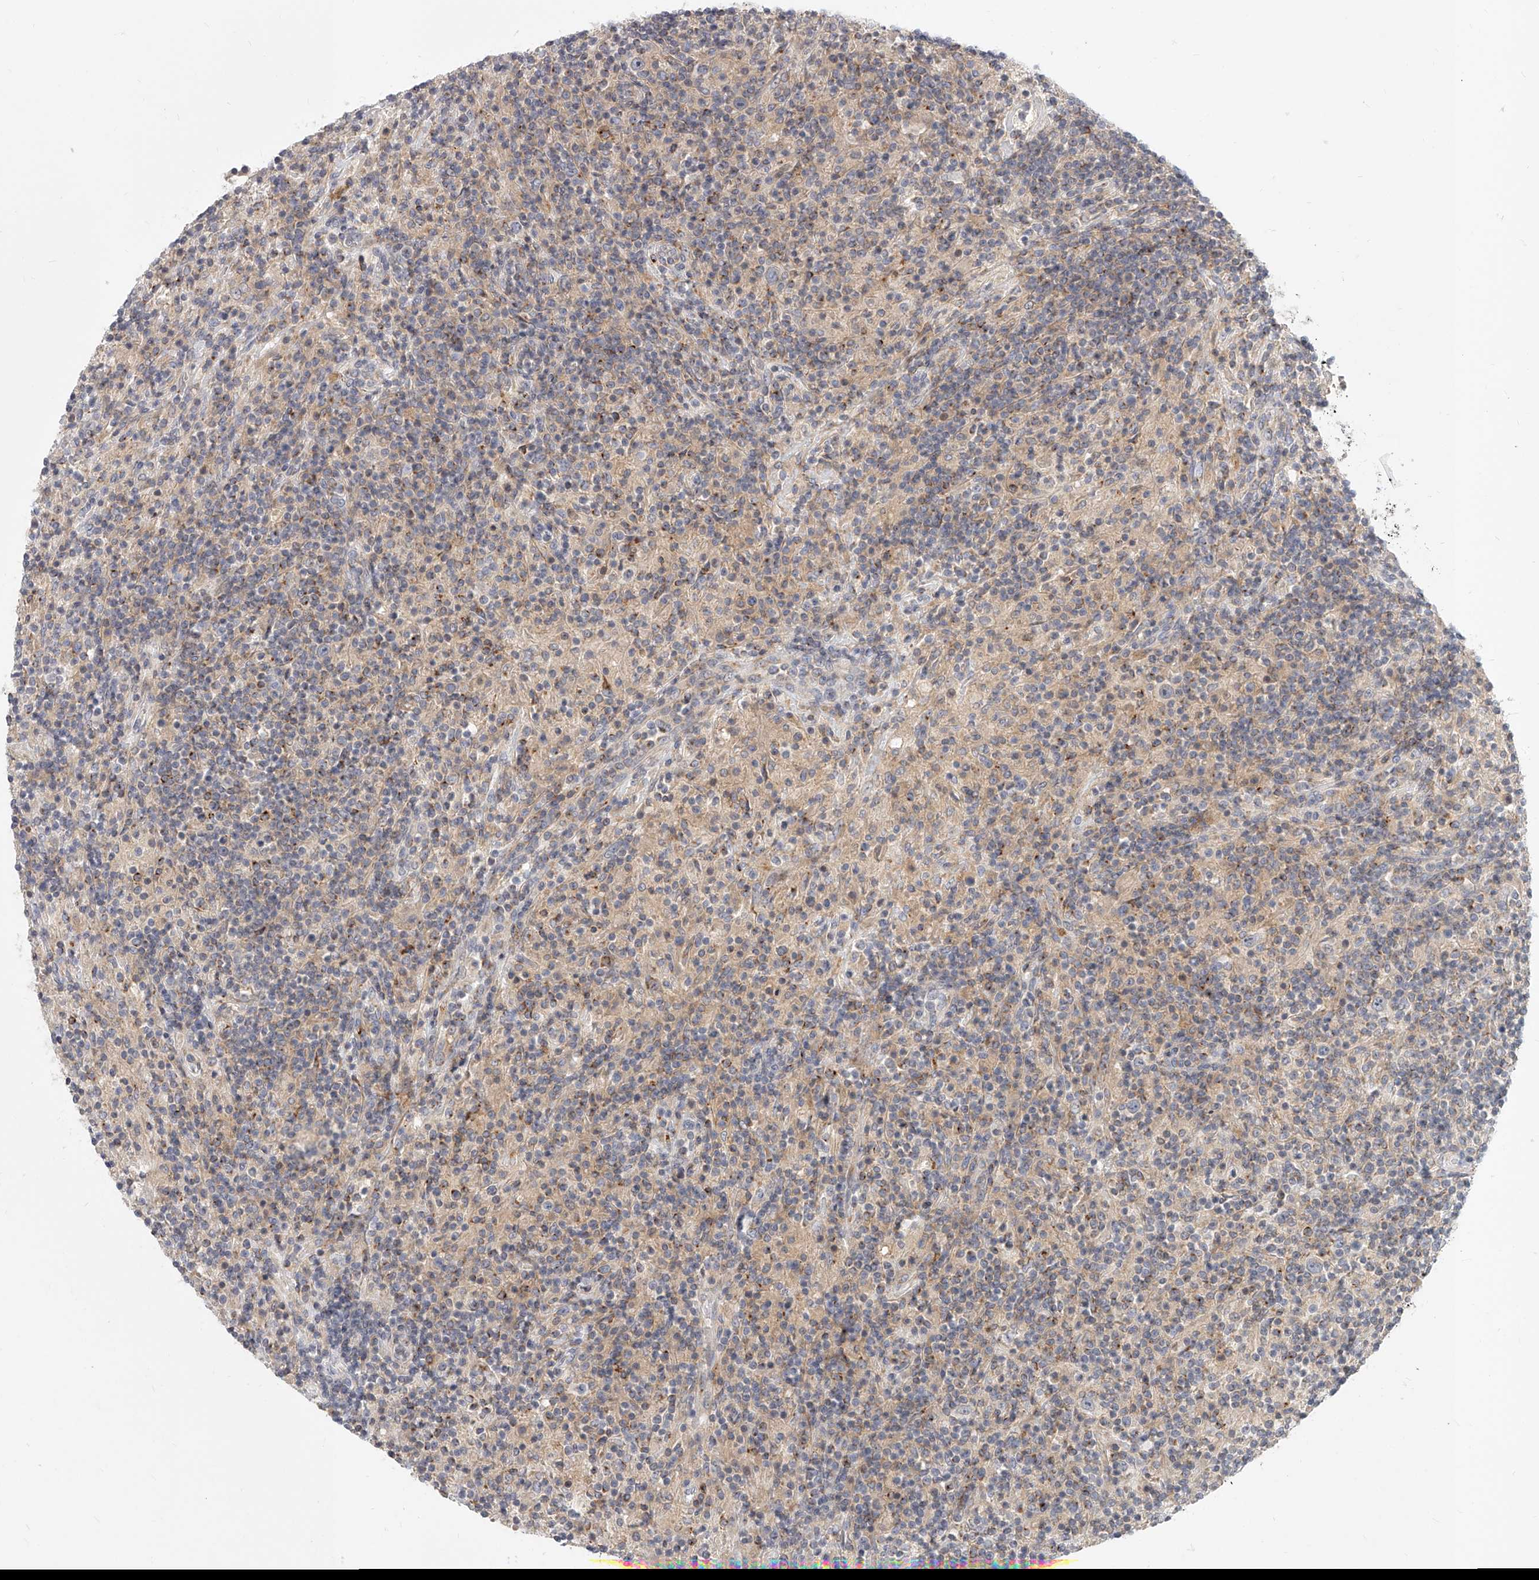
{"staining": {"intensity": "negative", "quantity": "none", "location": "none"}, "tissue": "lymphoma", "cell_type": "Tumor cells", "image_type": "cancer", "snomed": [{"axis": "morphology", "description": "Hodgkin's disease, NOS"}, {"axis": "topography", "description": "Lymph node"}], "caption": "A photomicrograph of lymphoma stained for a protein demonstrates no brown staining in tumor cells.", "gene": "SLC37A1", "patient": {"sex": "male", "age": 70}}